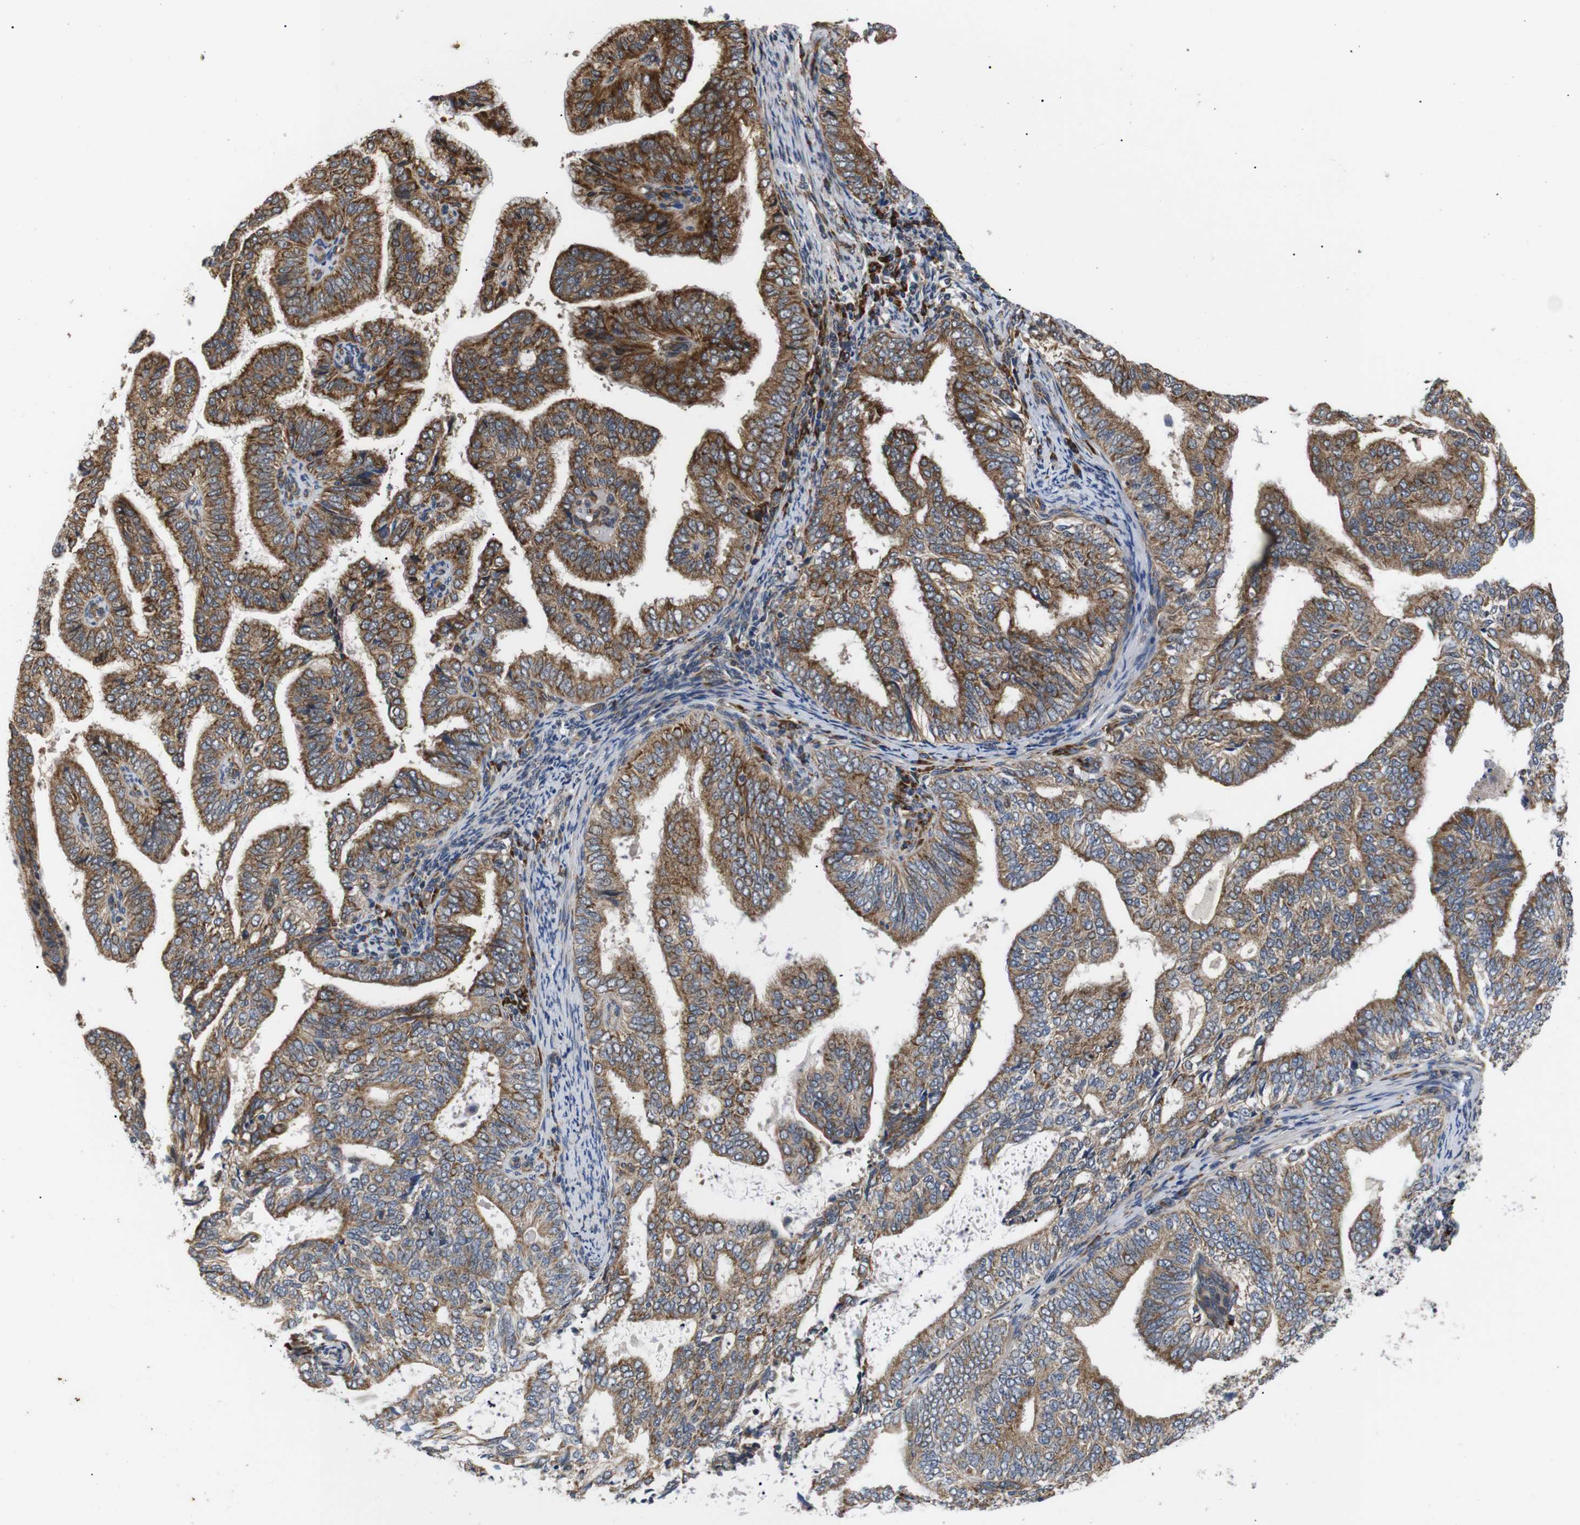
{"staining": {"intensity": "moderate", "quantity": ">75%", "location": "cytoplasmic/membranous"}, "tissue": "endometrial cancer", "cell_type": "Tumor cells", "image_type": "cancer", "snomed": [{"axis": "morphology", "description": "Adenocarcinoma, NOS"}, {"axis": "topography", "description": "Endometrium"}], "caption": "There is medium levels of moderate cytoplasmic/membranous positivity in tumor cells of adenocarcinoma (endometrial), as demonstrated by immunohistochemical staining (brown color).", "gene": "KANK4", "patient": {"sex": "female", "age": 58}}